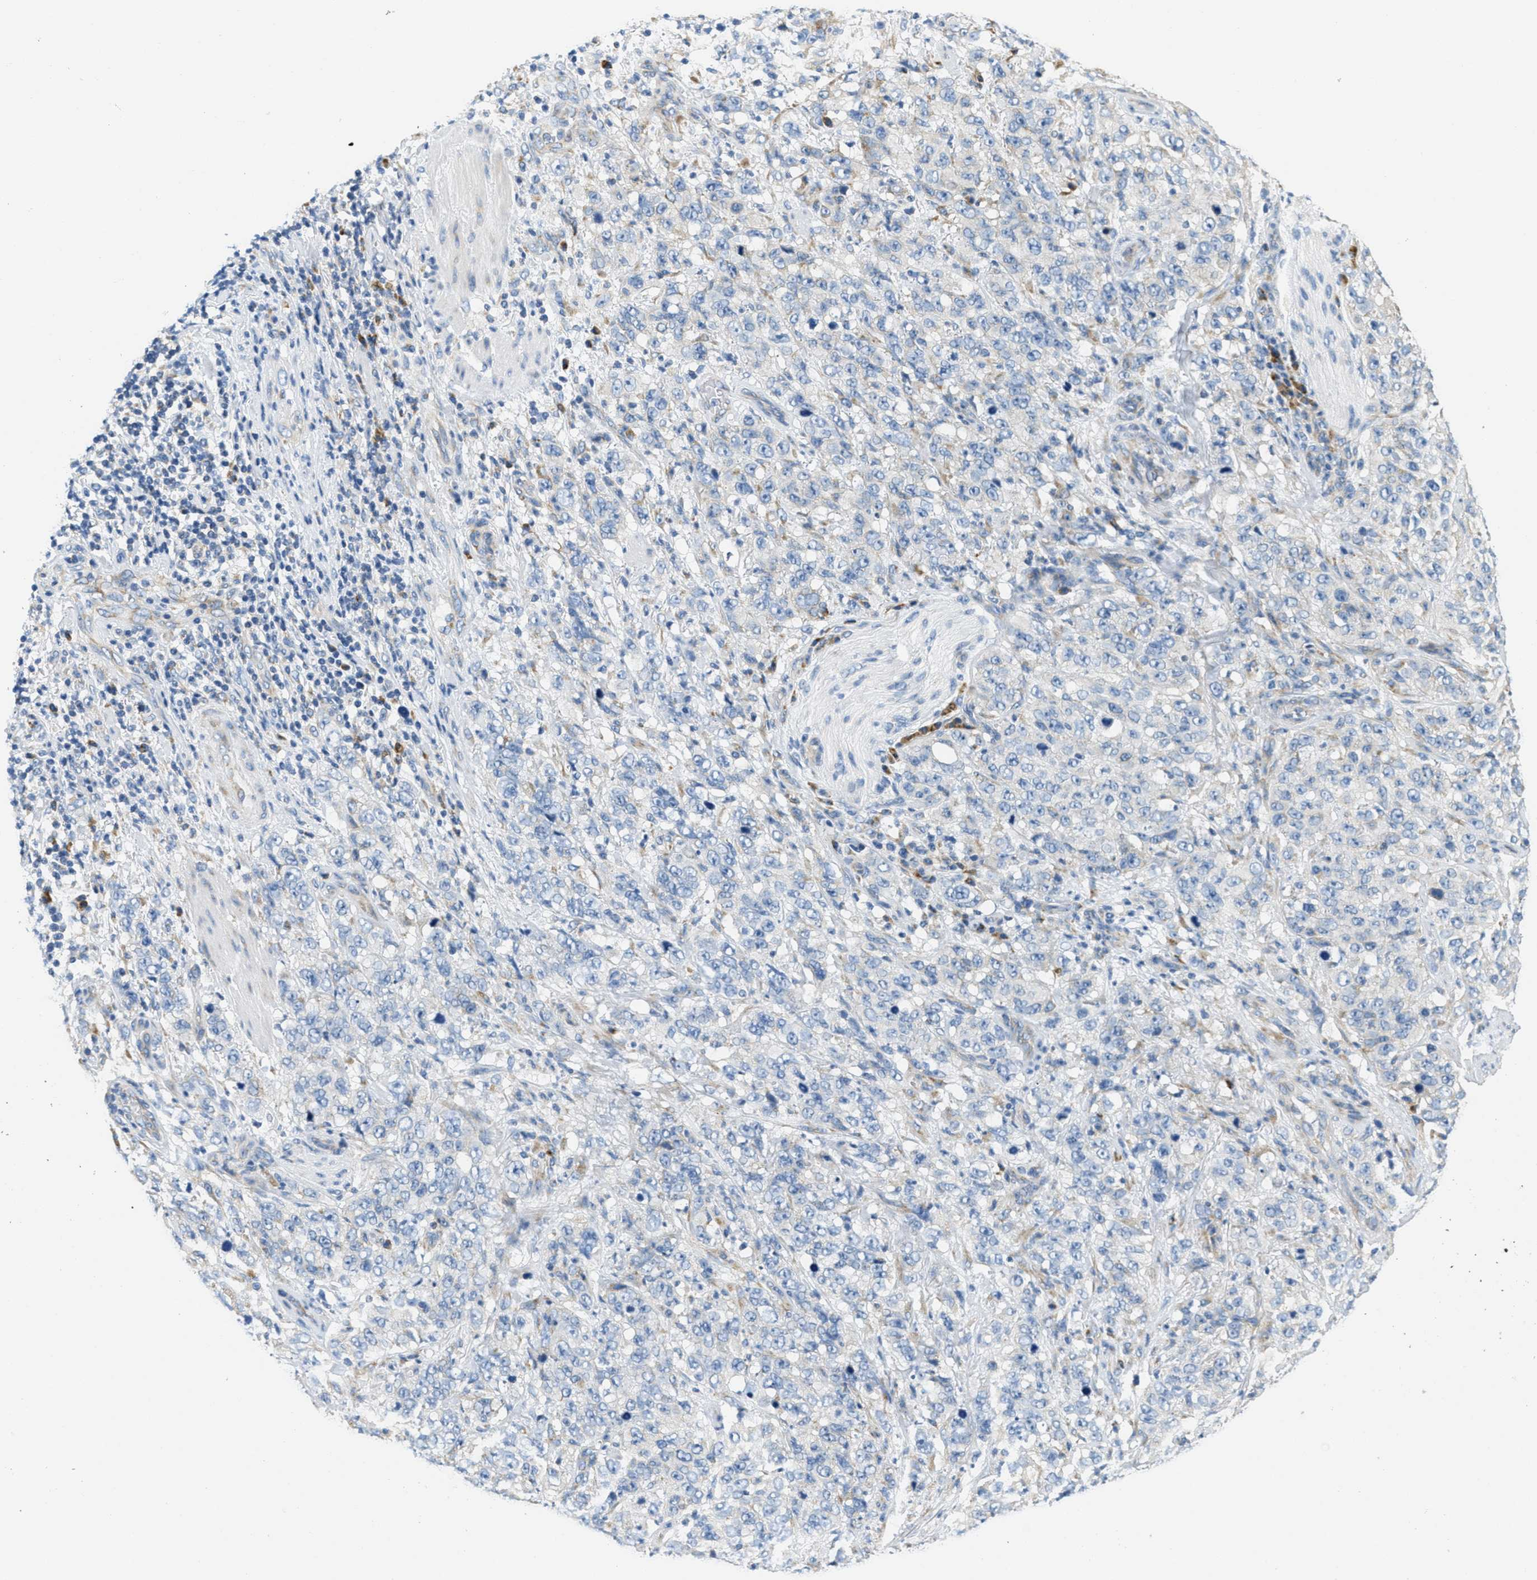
{"staining": {"intensity": "negative", "quantity": "none", "location": "none"}, "tissue": "stomach cancer", "cell_type": "Tumor cells", "image_type": "cancer", "snomed": [{"axis": "morphology", "description": "Adenocarcinoma, NOS"}, {"axis": "topography", "description": "Stomach"}], "caption": "Immunohistochemical staining of human adenocarcinoma (stomach) shows no significant staining in tumor cells.", "gene": "CA4", "patient": {"sex": "male", "age": 48}}